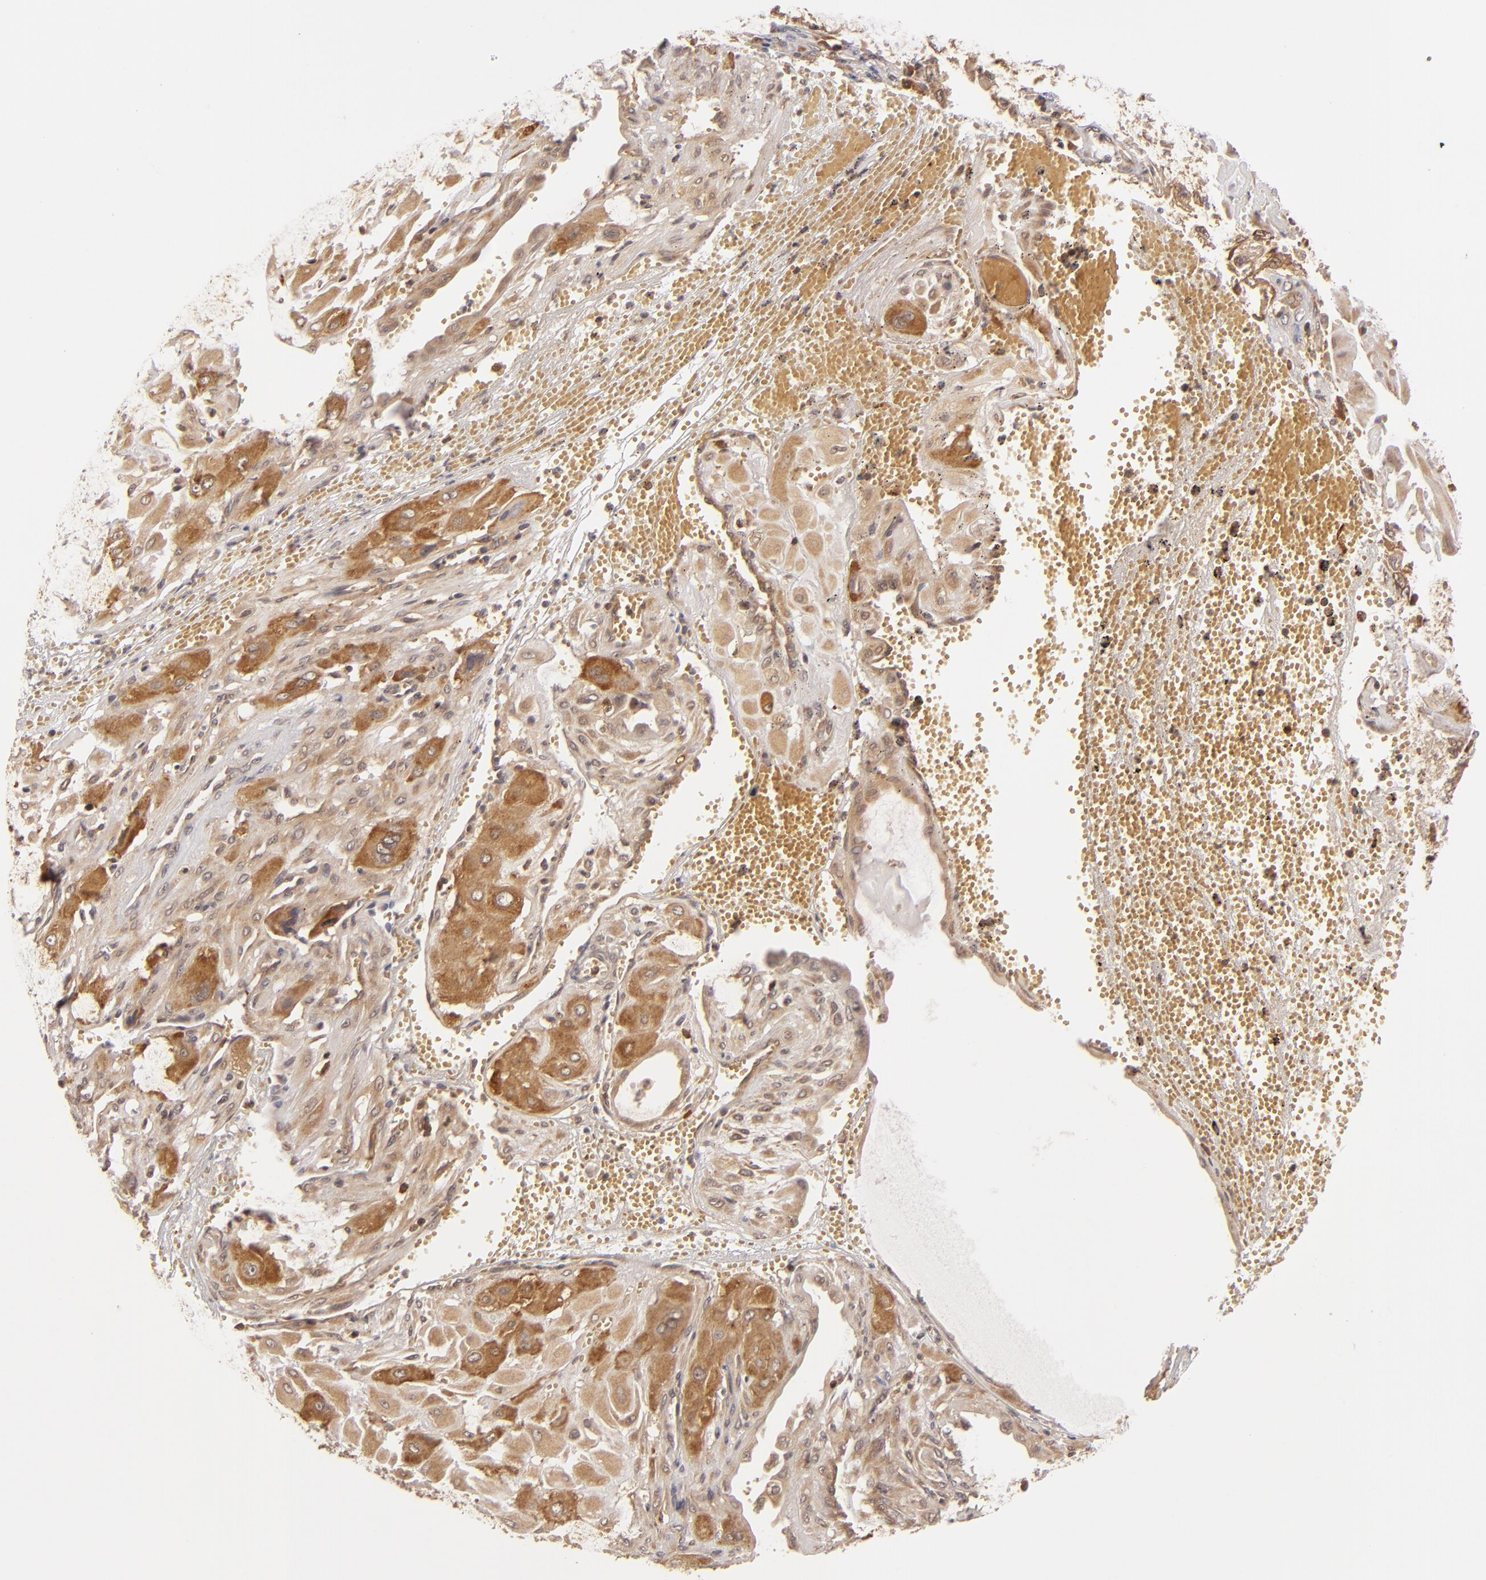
{"staining": {"intensity": "moderate", "quantity": "25%-75%", "location": "cytoplasmic/membranous"}, "tissue": "cervical cancer", "cell_type": "Tumor cells", "image_type": "cancer", "snomed": [{"axis": "morphology", "description": "Squamous cell carcinoma, NOS"}, {"axis": "topography", "description": "Cervix"}], "caption": "Moderate cytoplasmic/membranous expression is present in approximately 25%-75% of tumor cells in cervical cancer.", "gene": "MAPK3", "patient": {"sex": "female", "age": 34}}